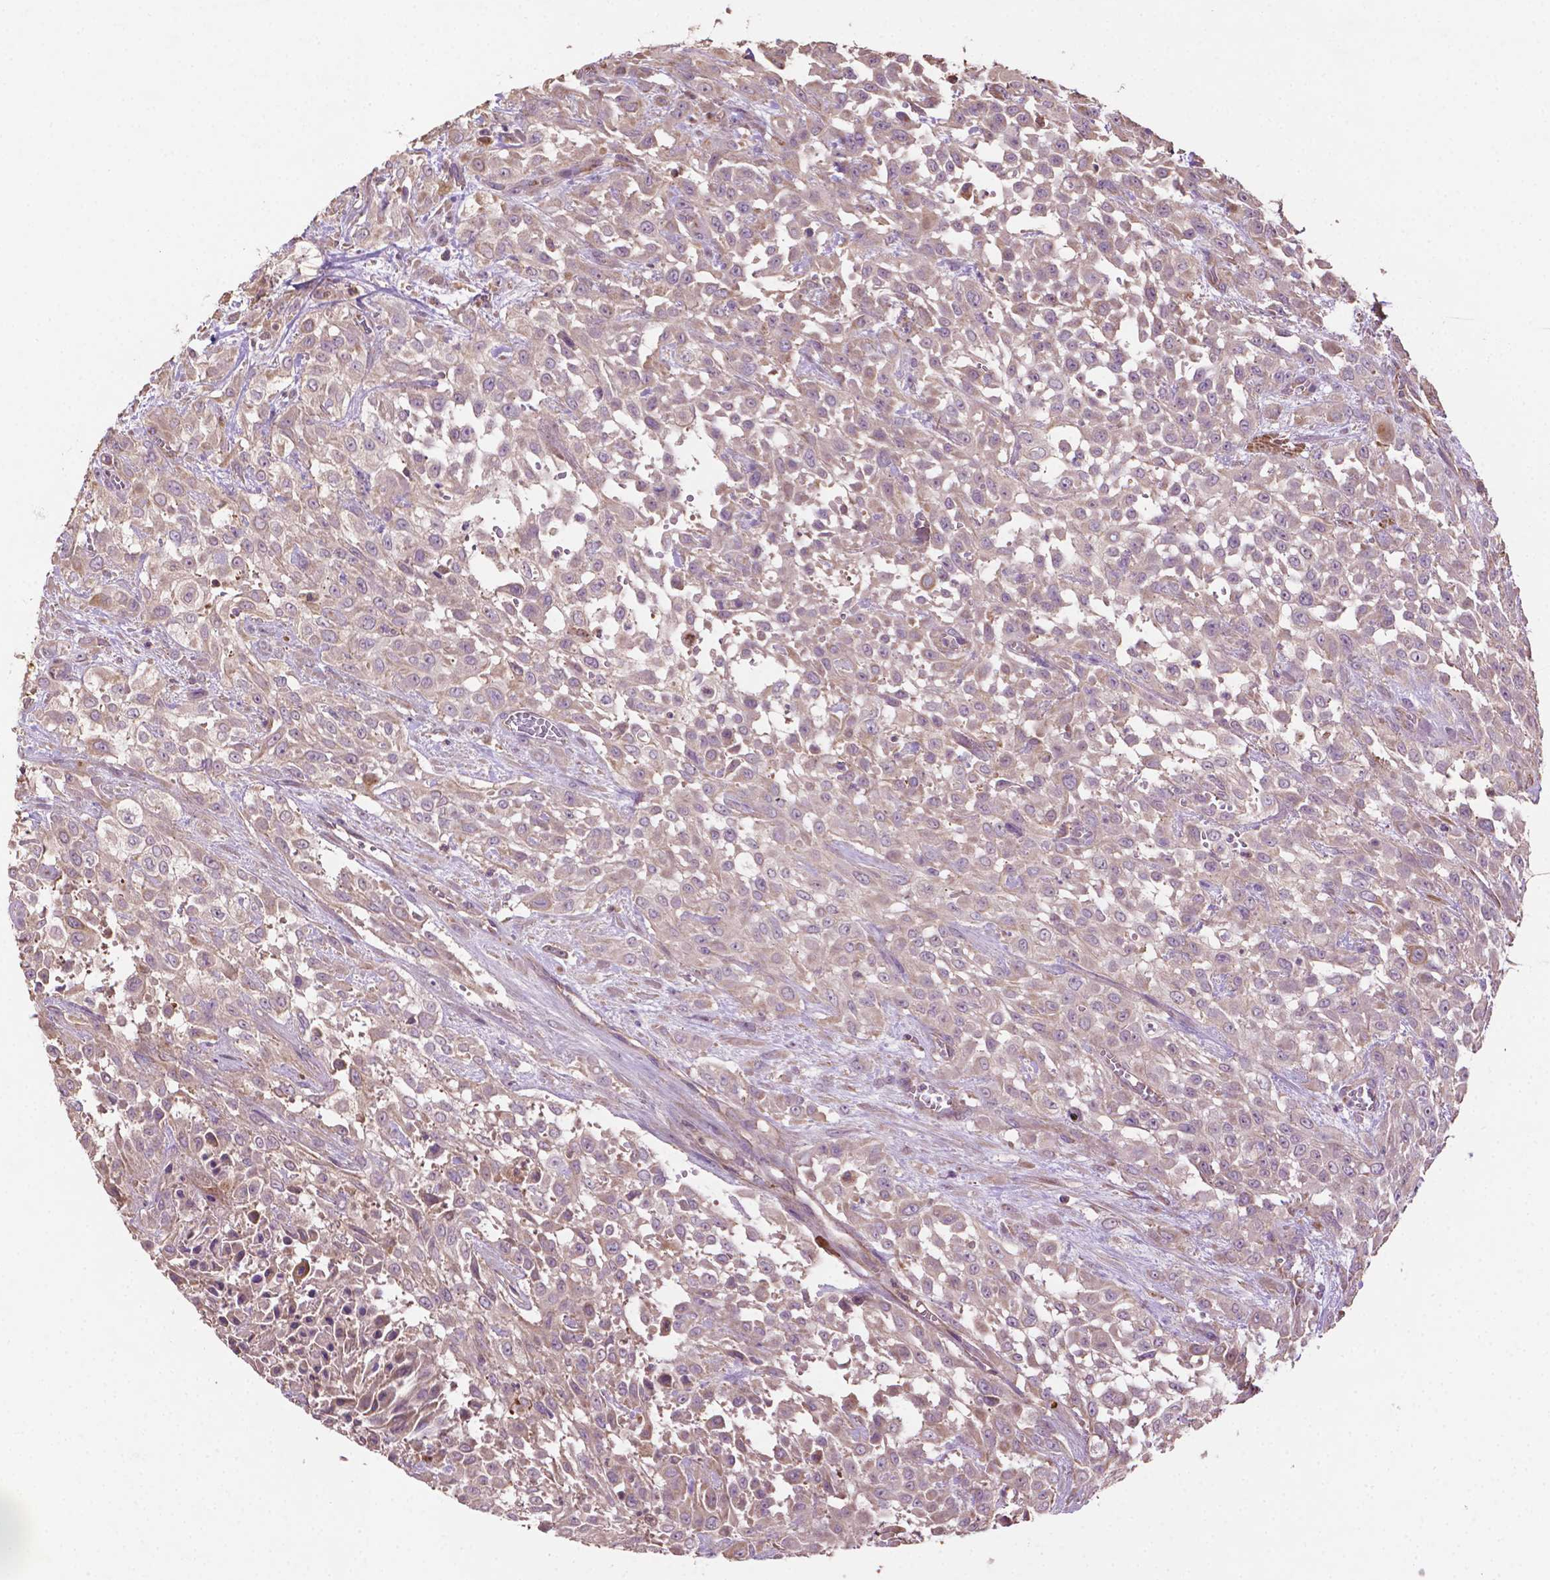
{"staining": {"intensity": "weak", "quantity": "25%-75%", "location": "cytoplasmic/membranous"}, "tissue": "urothelial cancer", "cell_type": "Tumor cells", "image_type": "cancer", "snomed": [{"axis": "morphology", "description": "Urothelial carcinoma, High grade"}, {"axis": "topography", "description": "Urinary bladder"}], "caption": "Immunohistochemistry (IHC) of urothelial cancer reveals low levels of weak cytoplasmic/membranous positivity in about 25%-75% of tumor cells.", "gene": "LRR1", "patient": {"sex": "male", "age": 57}}